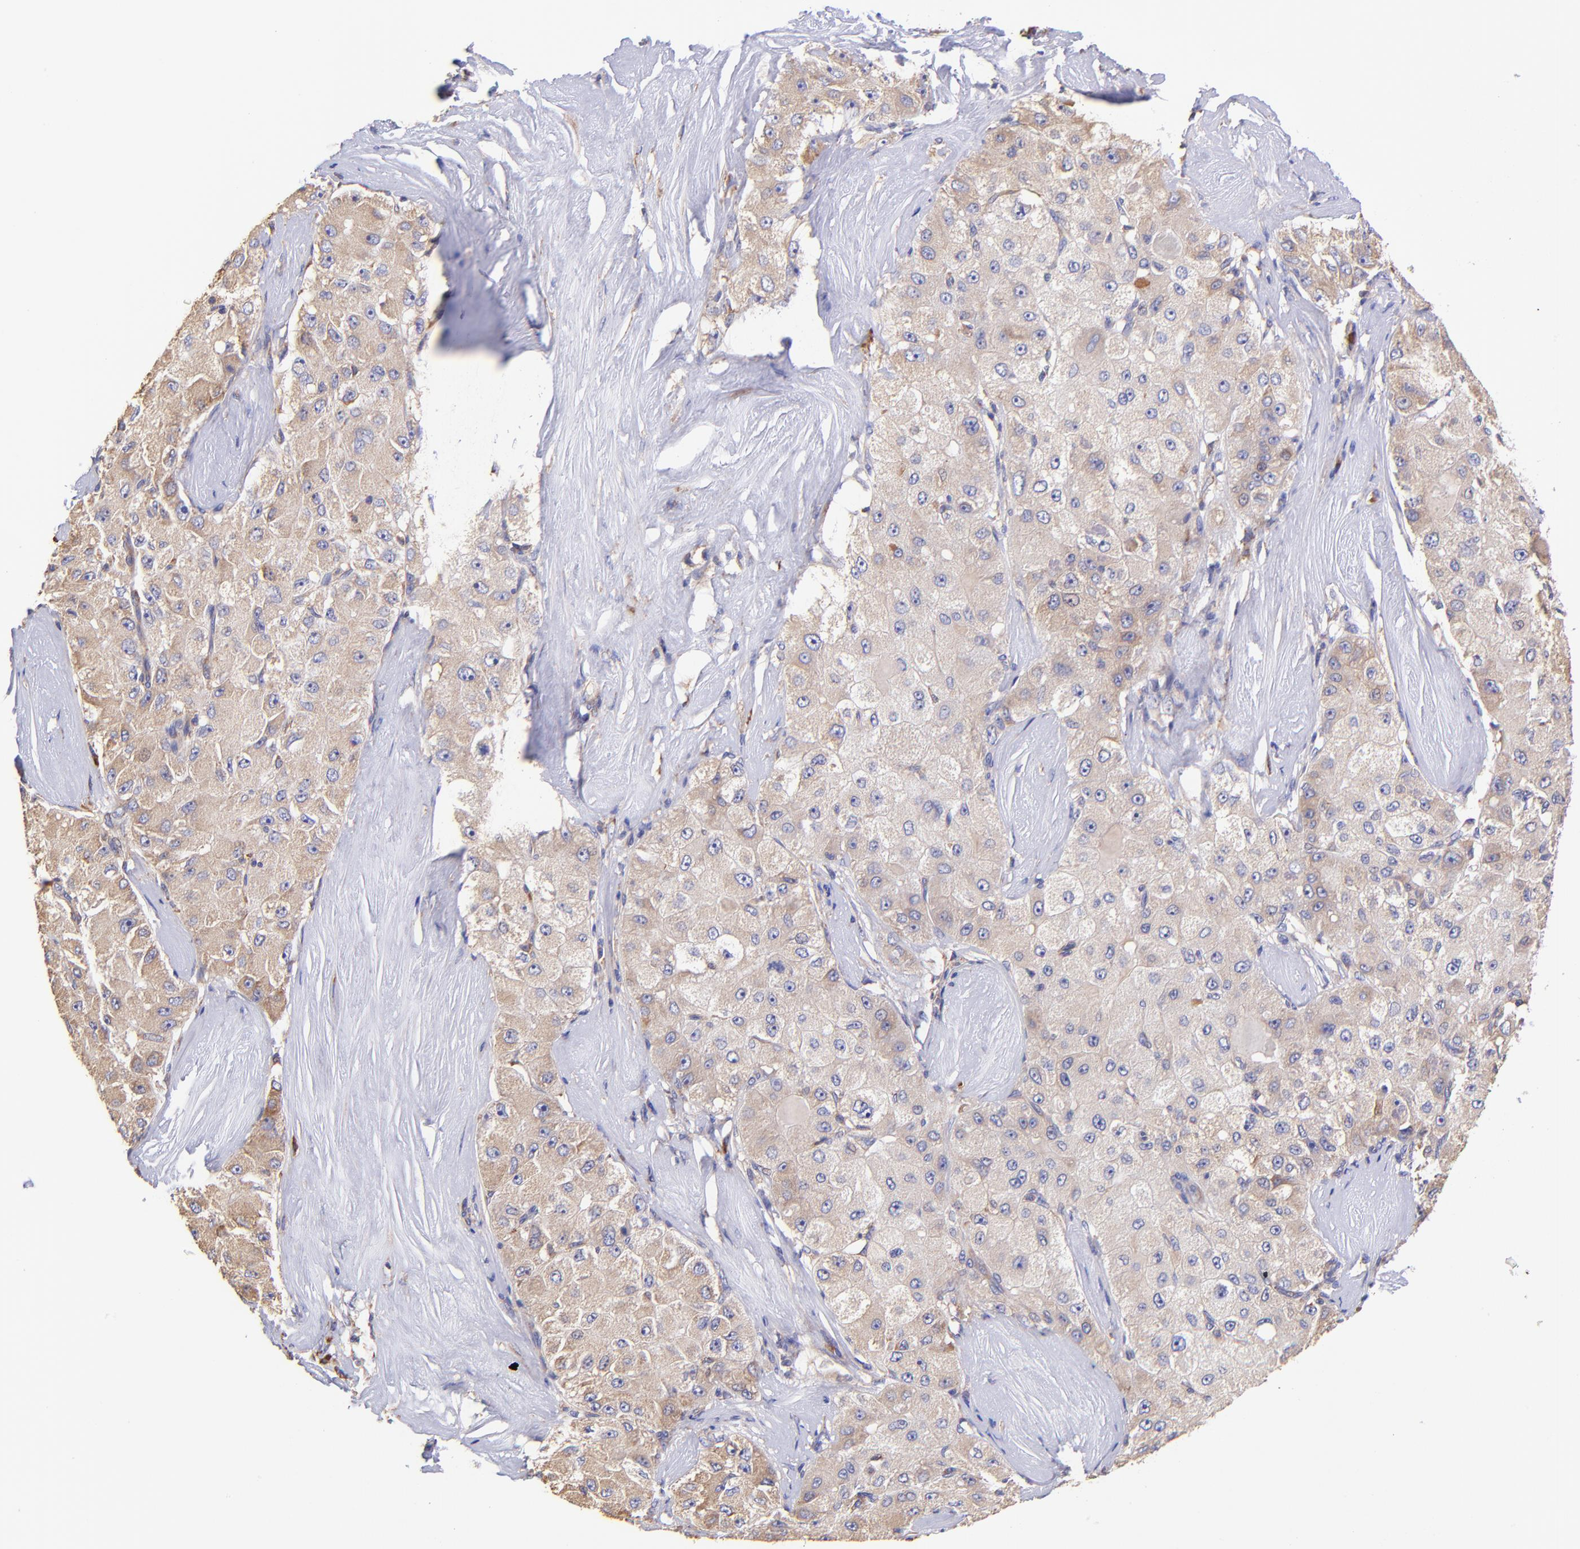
{"staining": {"intensity": "weak", "quantity": ">75%", "location": "cytoplasmic/membranous"}, "tissue": "liver cancer", "cell_type": "Tumor cells", "image_type": "cancer", "snomed": [{"axis": "morphology", "description": "Carcinoma, Hepatocellular, NOS"}, {"axis": "topography", "description": "Liver"}], "caption": "This is an image of immunohistochemistry staining of liver hepatocellular carcinoma, which shows weak expression in the cytoplasmic/membranous of tumor cells.", "gene": "PREX1", "patient": {"sex": "male", "age": 80}}